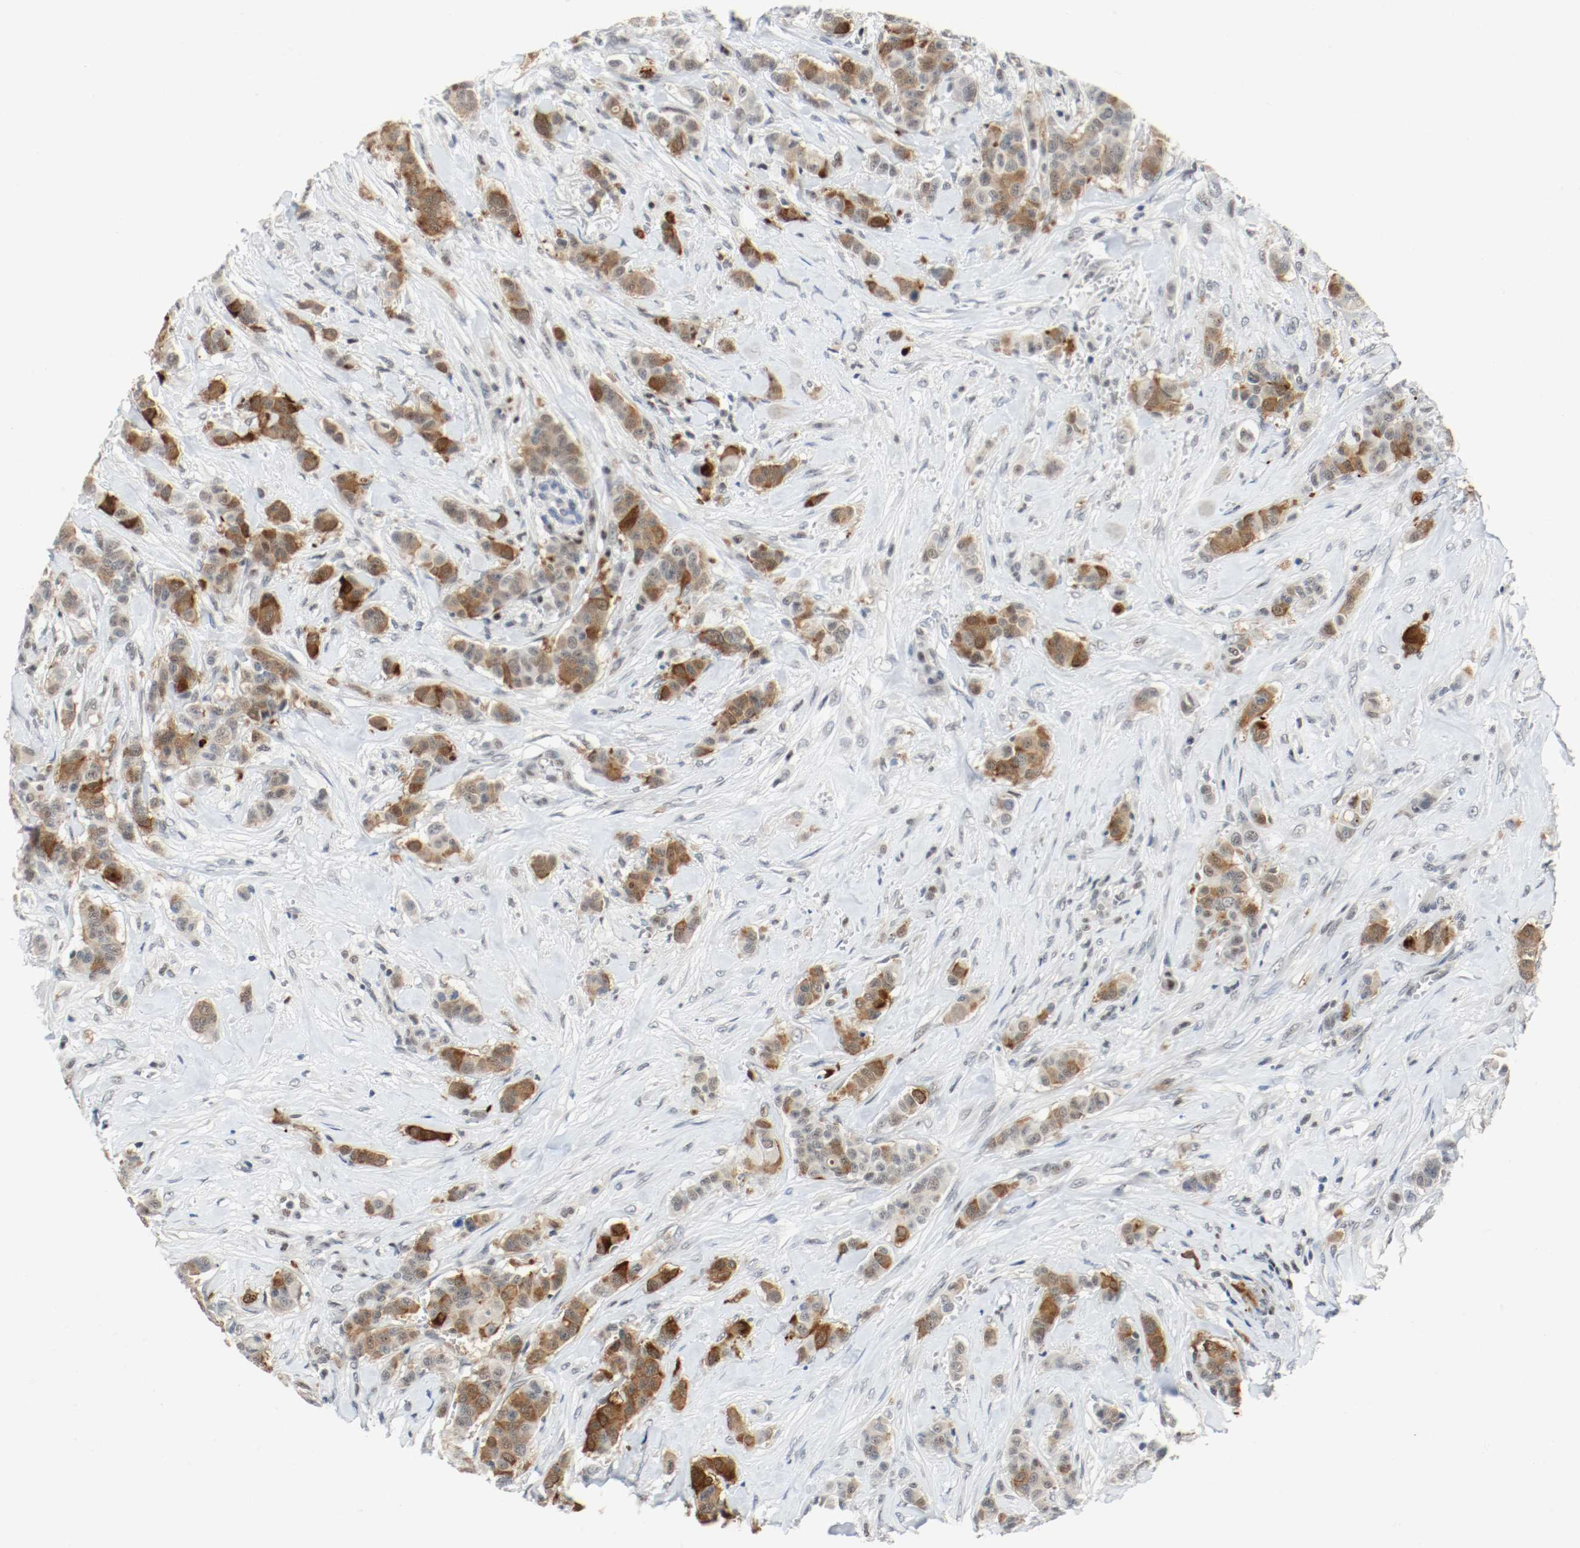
{"staining": {"intensity": "moderate", "quantity": ">75%", "location": "cytoplasmic/membranous,nuclear"}, "tissue": "breast cancer", "cell_type": "Tumor cells", "image_type": "cancer", "snomed": [{"axis": "morphology", "description": "Duct carcinoma"}, {"axis": "topography", "description": "Breast"}], "caption": "An image of breast infiltrating ductal carcinoma stained for a protein displays moderate cytoplasmic/membranous and nuclear brown staining in tumor cells. The staining was performed using DAB (3,3'-diaminobenzidine), with brown indicating positive protein expression. Nuclei are stained blue with hematoxylin.", "gene": "ASH1L", "patient": {"sex": "female", "age": 40}}